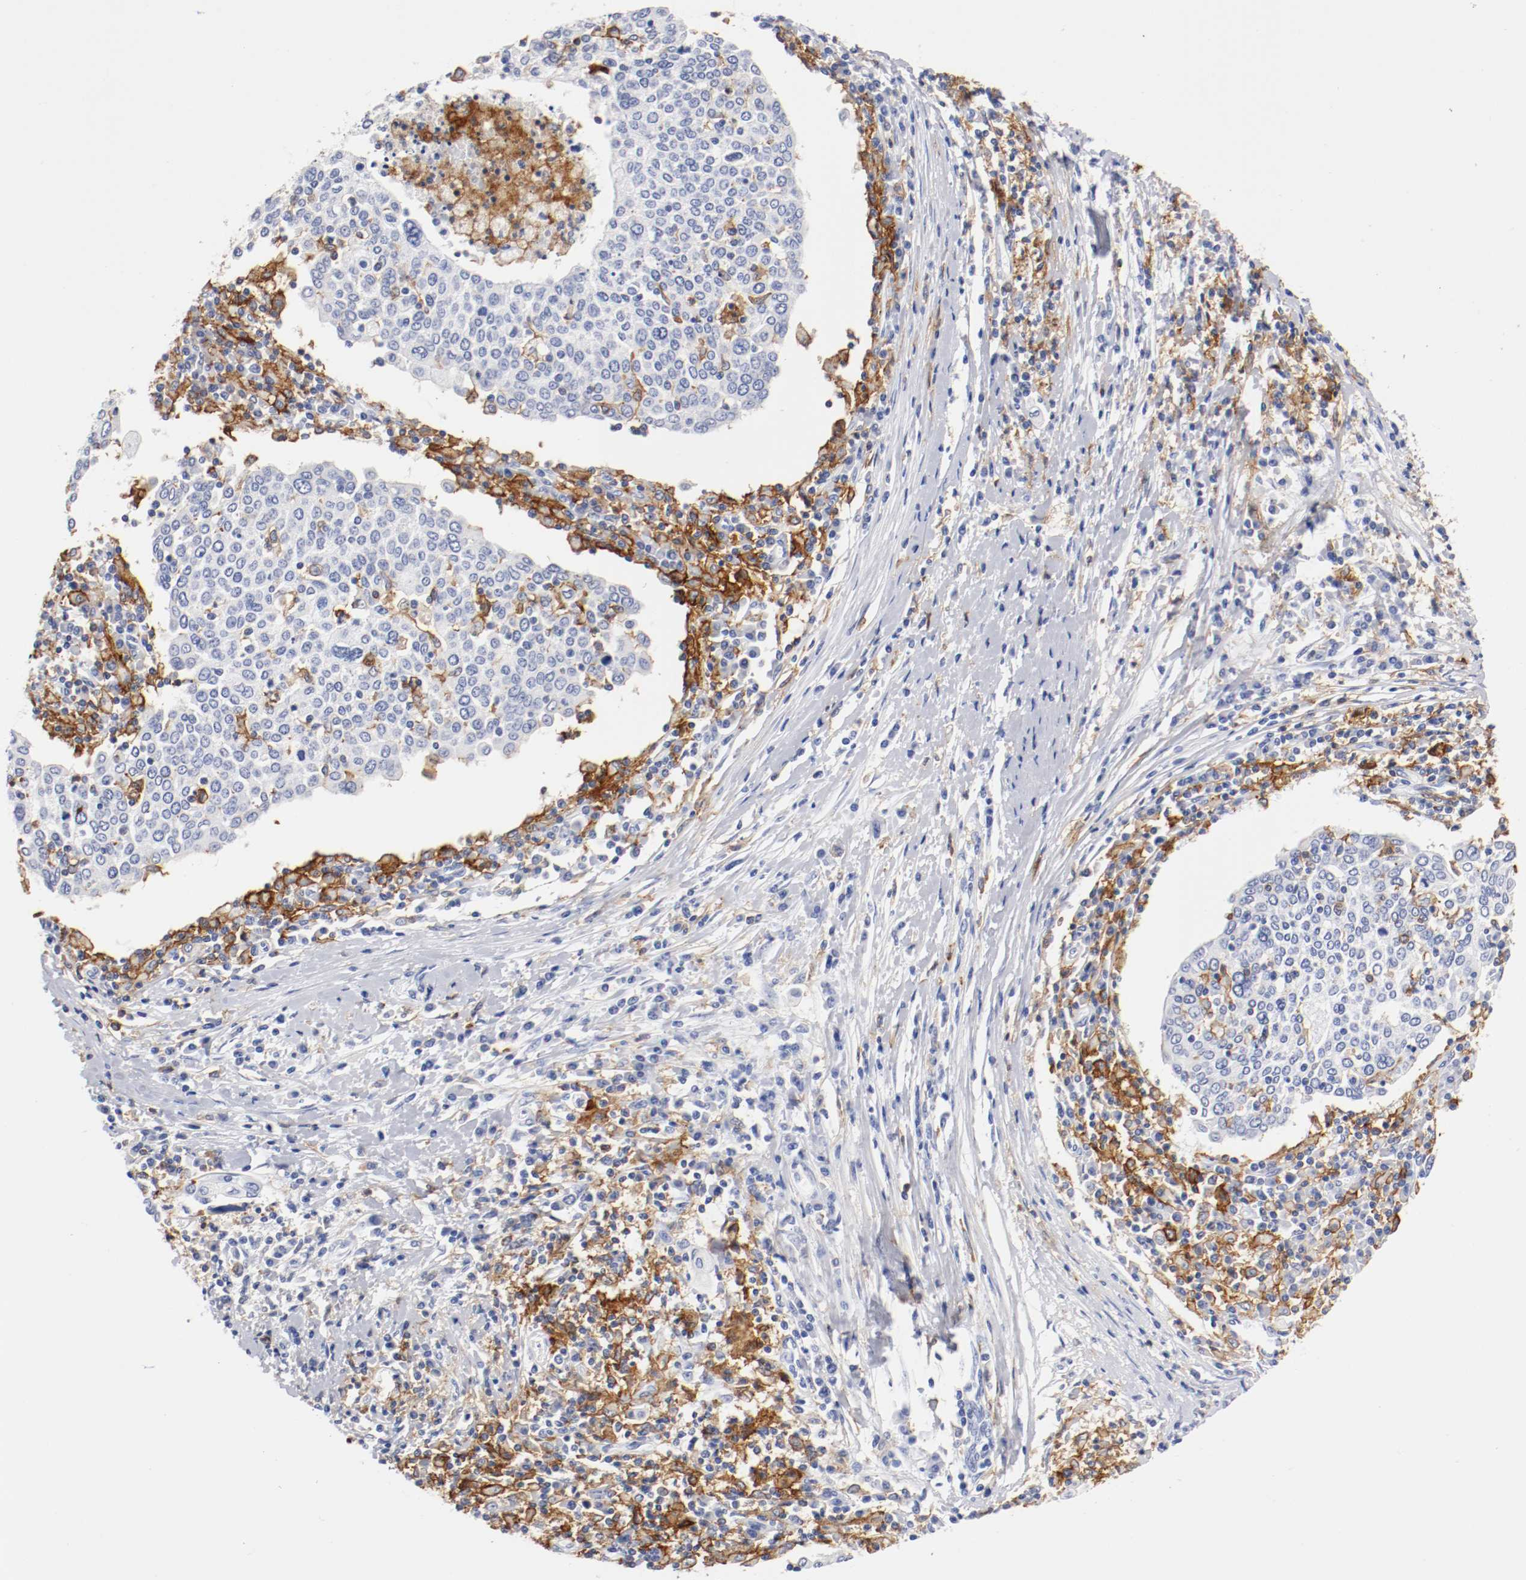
{"staining": {"intensity": "negative", "quantity": "none", "location": "none"}, "tissue": "cervical cancer", "cell_type": "Tumor cells", "image_type": "cancer", "snomed": [{"axis": "morphology", "description": "Squamous cell carcinoma, NOS"}, {"axis": "topography", "description": "Cervix"}], "caption": "Cervical squamous cell carcinoma was stained to show a protein in brown. There is no significant positivity in tumor cells.", "gene": "ITGAX", "patient": {"sex": "female", "age": 40}}